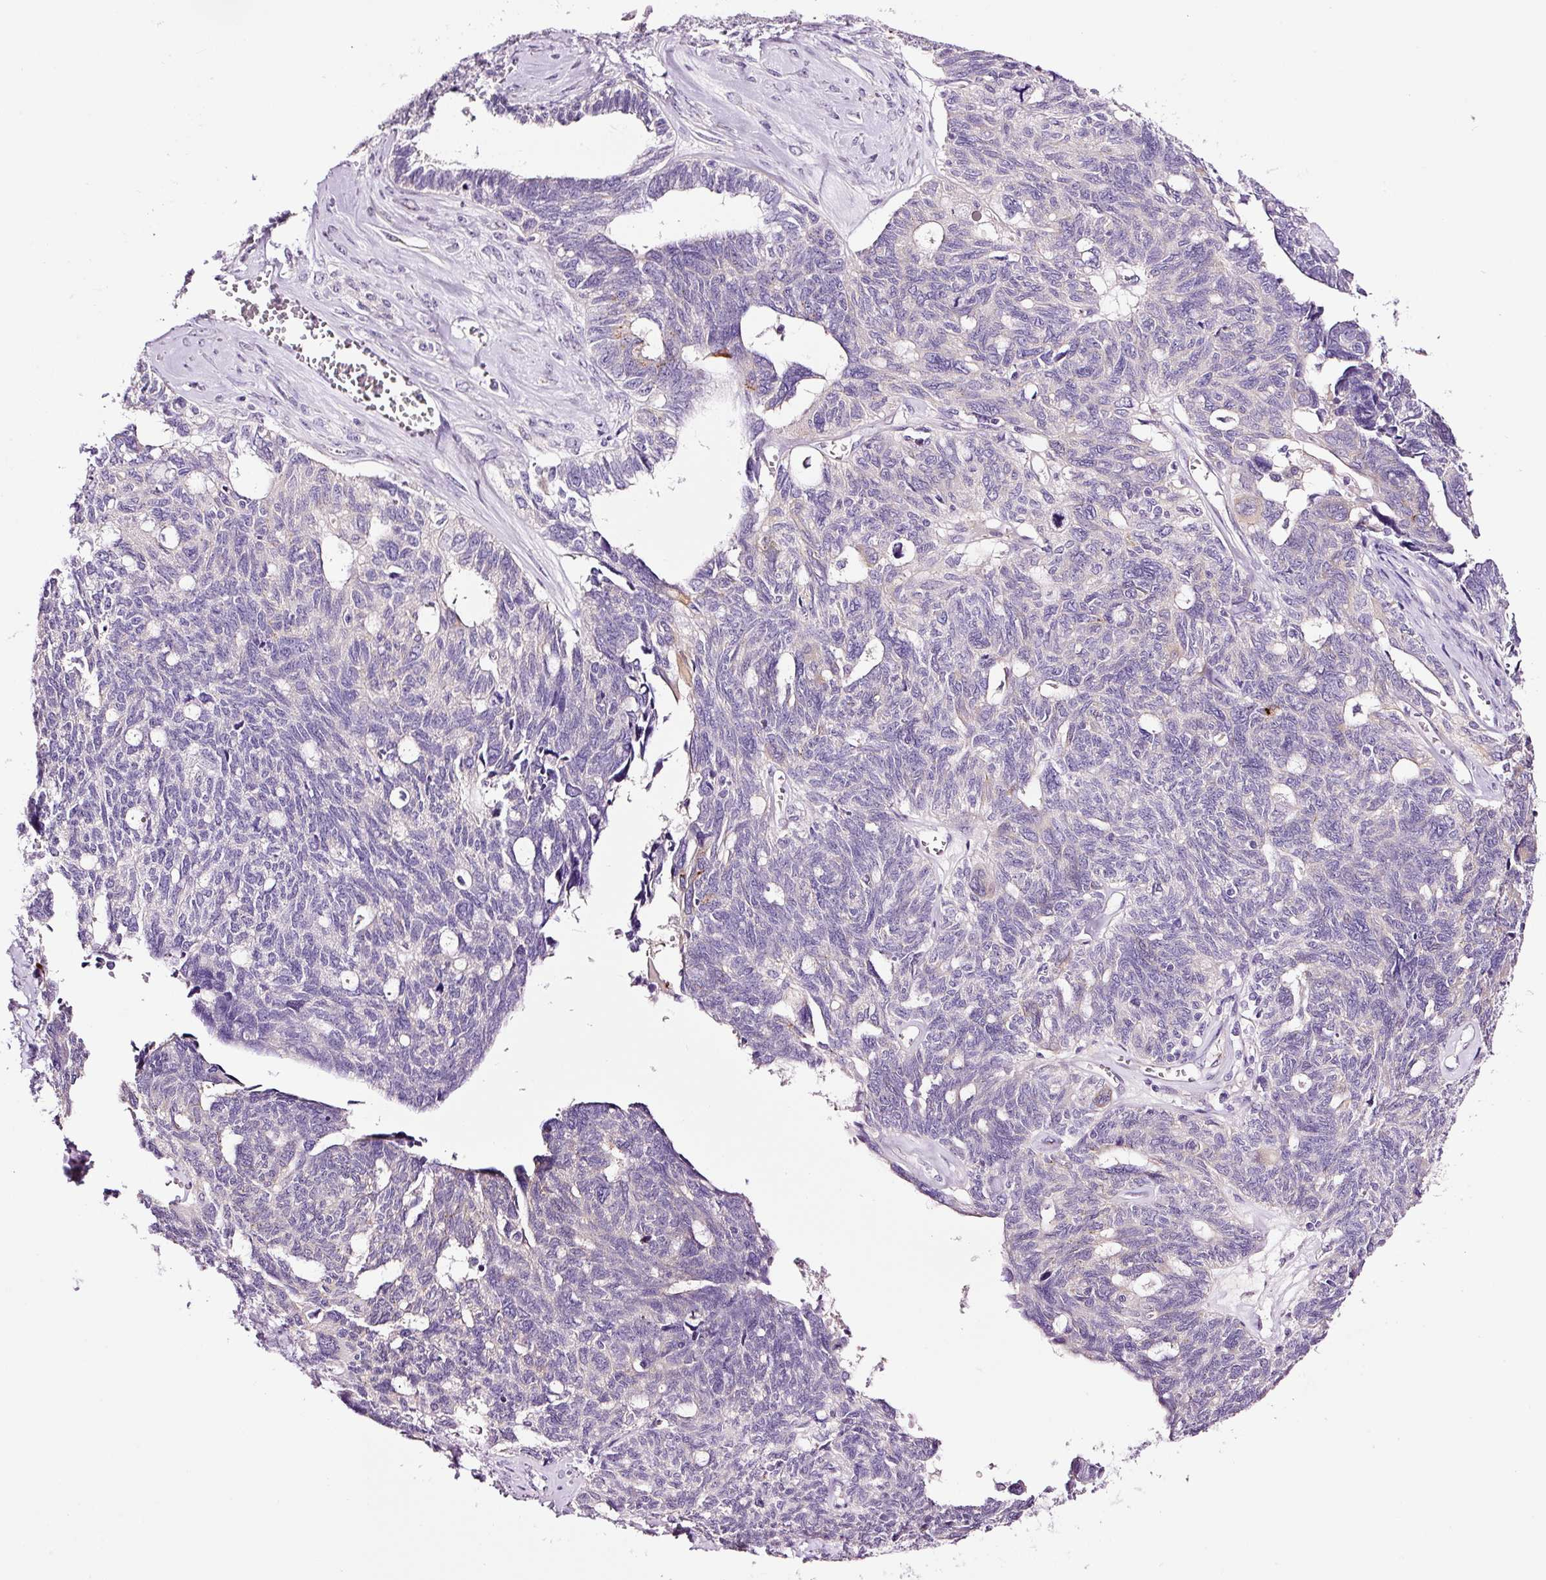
{"staining": {"intensity": "negative", "quantity": "none", "location": "none"}, "tissue": "ovarian cancer", "cell_type": "Tumor cells", "image_type": "cancer", "snomed": [{"axis": "morphology", "description": "Cystadenocarcinoma, serous, NOS"}, {"axis": "topography", "description": "Ovary"}], "caption": "The histopathology image shows no staining of tumor cells in serous cystadenocarcinoma (ovarian).", "gene": "PAM", "patient": {"sex": "female", "age": 79}}